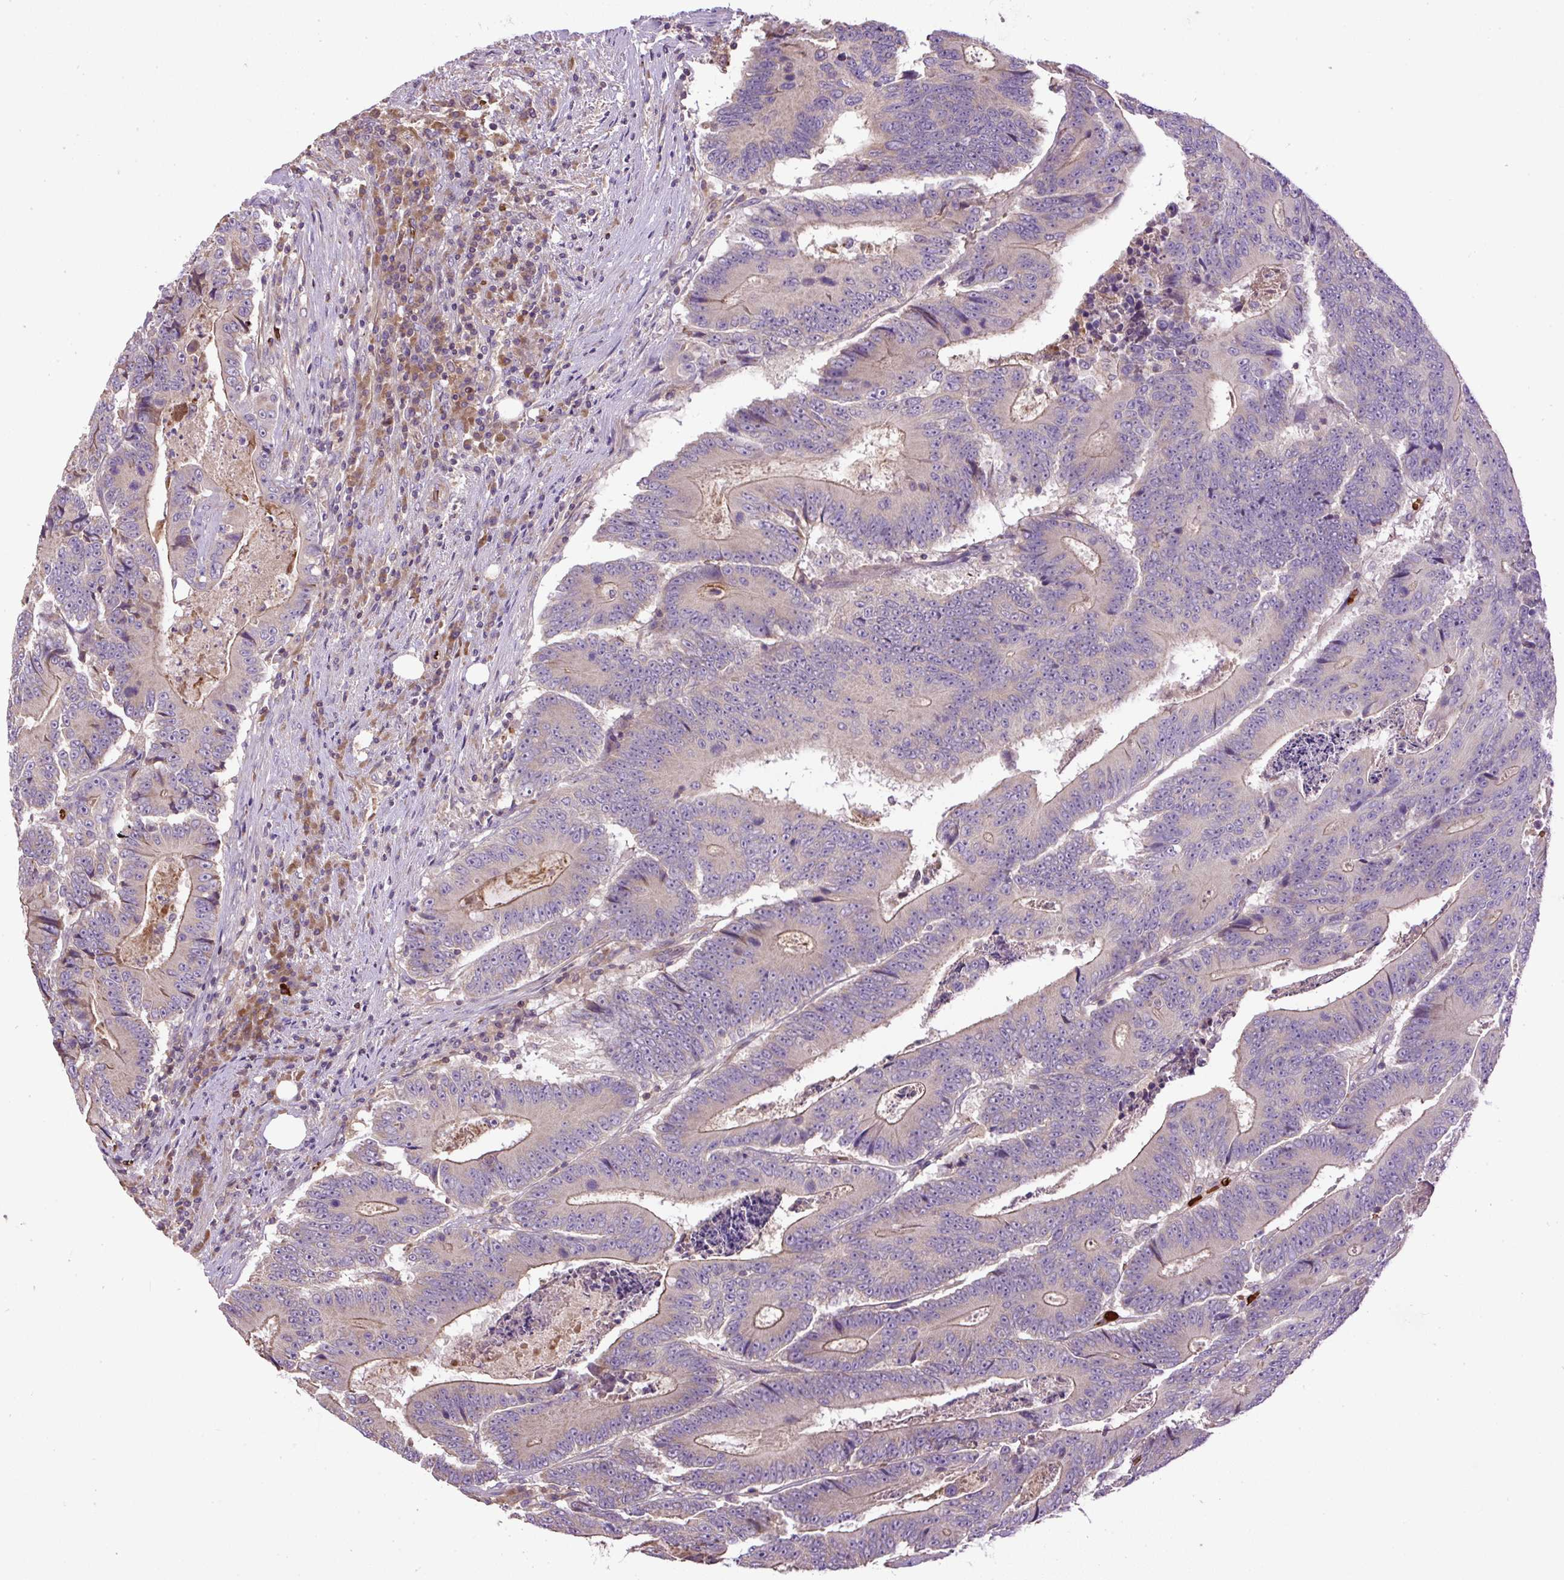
{"staining": {"intensity": "weak", "quantity": "<25%", "location": "cytoplasmic/membranous"}, "tissue": "colorectal cancer", "cell_type": "Tumor cells", "image_type": "cancer", "snomed": [{"axis": "morphology", "description": "Adenocarcinoma, NOS"}, {"axis": "topography", "description": "Colon"}], "caption": "IHC micrograph of colorectal cancer (adenocarcinoma) stained for a protein (brown), which exhibits no positivity in tumor cells. (DAB (3,3'-diaminobenzidine) immunohistochemistry, high magnification).", "gene": "CXCL13", "patient": {"sex": "male", "age": 83}}